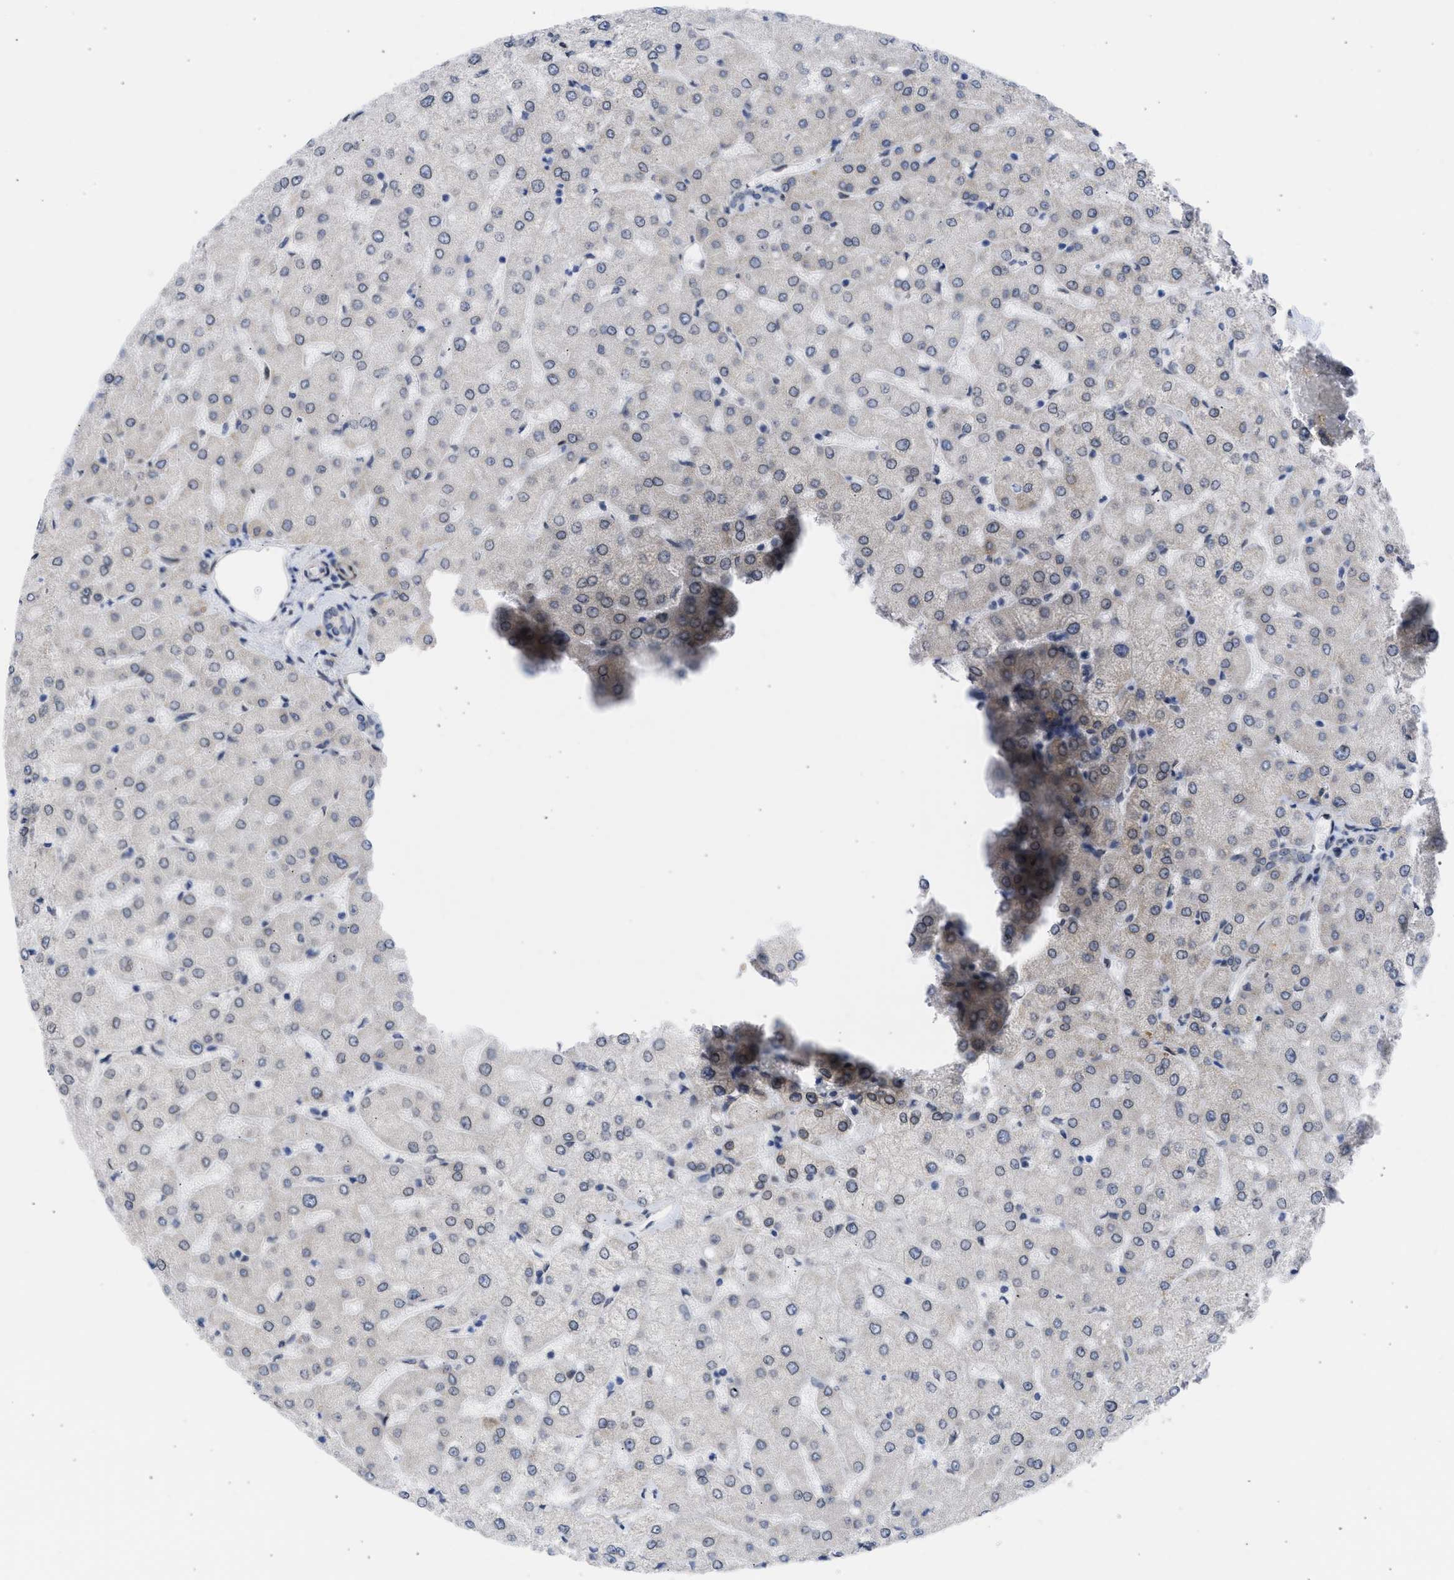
{"staining": {"intensity": "negative", "quantity": "none", "location": "none"}, "tissue": "liver", "cell_type": "Cholangiocytes", "image_type": "normal", "snomed": [{"axis": "morphology", "description": "Normal tissue, NOS"}, {"axis": "topography", "description": "Liver"}], "caption": "Immunohistochemistry (IHC) micrograph of unremarkable liver stained for a protein (brown), which reveals no positivity in cholangiocytes. (DAB immunohistochemistry (IHC) visualized using brightfield microscopy, high magnification).", "gene": "NUP35", "patient": {"sex": "female", "age": 54}}